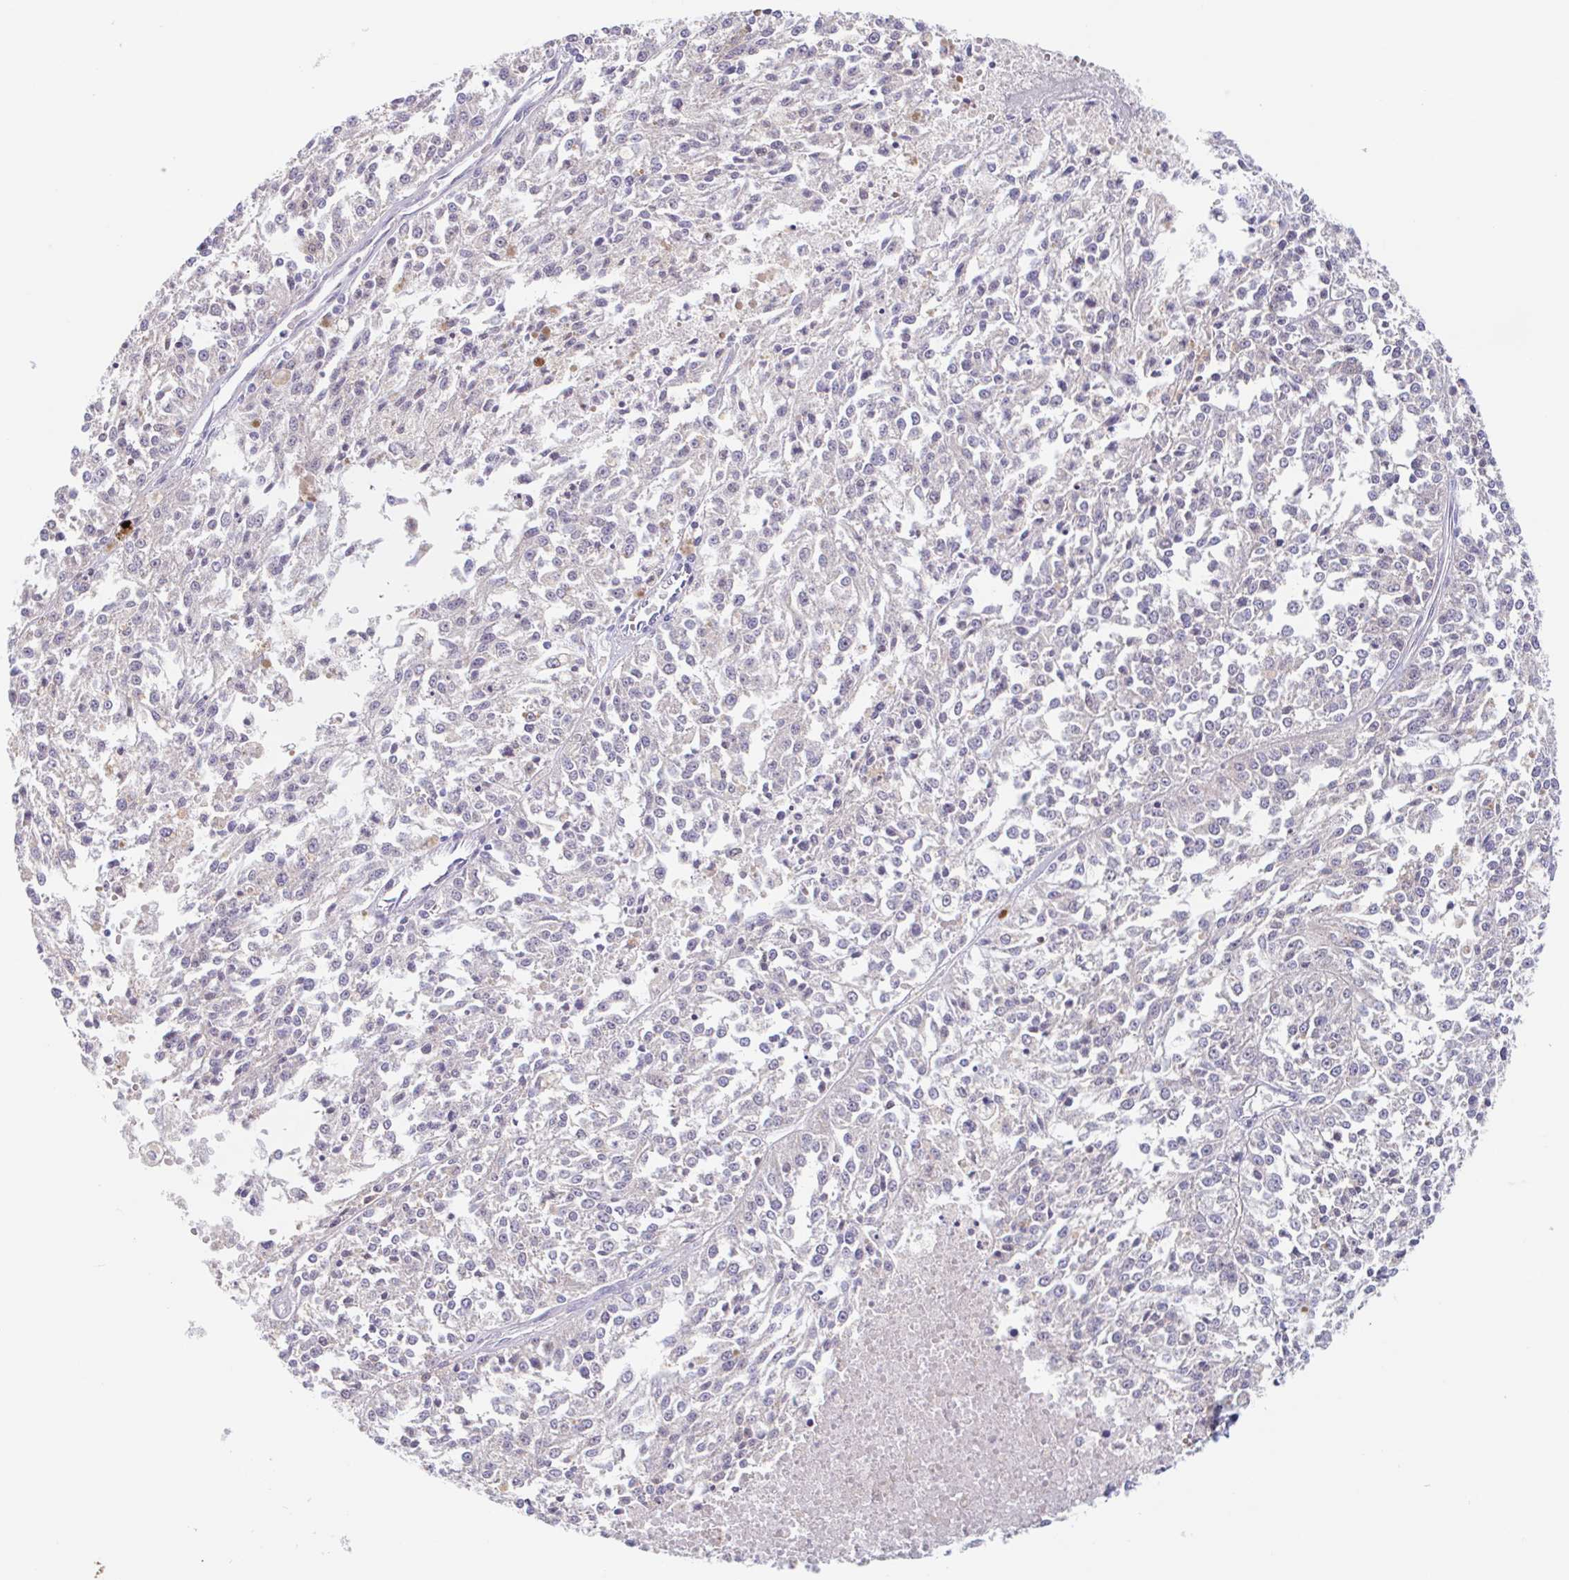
{"staining": {"intensity": "negative", "quantity": "none", "location": "none"}, "tissue": "melanoma", "cell_type": "Tumor cells", "image_type": "cancer", "snomed": [{"axis": "morphology", "description": "Malignant melanoma, NOS"}, {"axis": "topography", "description": "Skin"}], "caption": "Malignant melanoma stained for a protein using immunohistochemistry displays no positivity tumor cells.", "gene": "TMEM86A", "patient": {"sex": "female", "age": 64}}